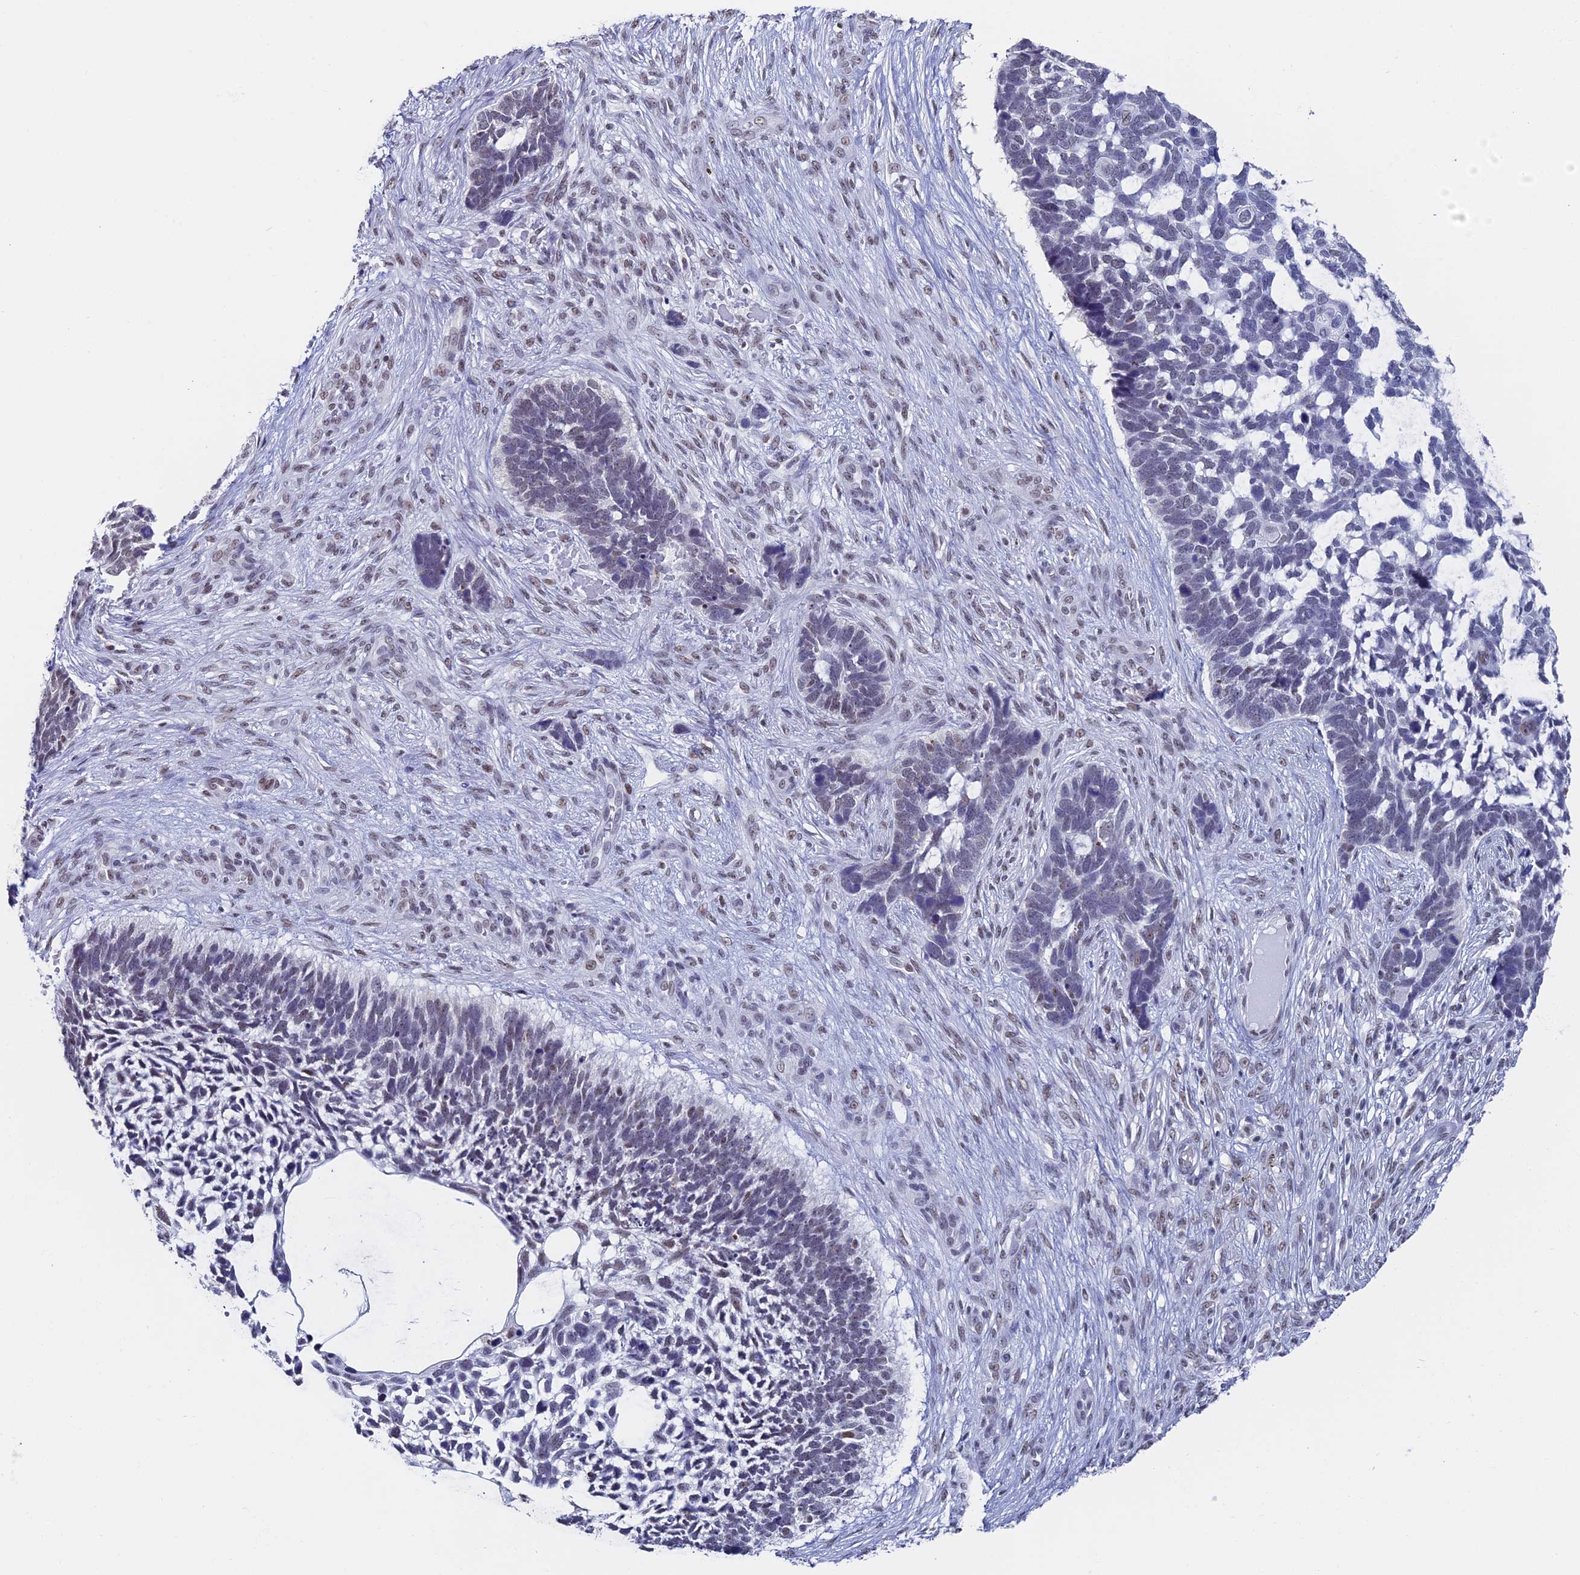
{"staining": {"intensity": "weak", "quantity": "<25%", "location": "nuclear"}, "tissue": "skin cancer", "cell_type": "Tumor cells", "image_type": "cancer", "snomed": [{"axis": "morphology", "description": "Basal cell carcinoma"}, {"axis": "topography", "description": "Skin"}], "caption": "An IHC image of skin cancer (basal cell carcinoma) is shown. There is no staining in tumor cells of skin cancer (basal cell carcinoma). Nuclei are stained in blue.", "gene": "CD2BP2", "patient": {"sex": "male", "age": 88}}